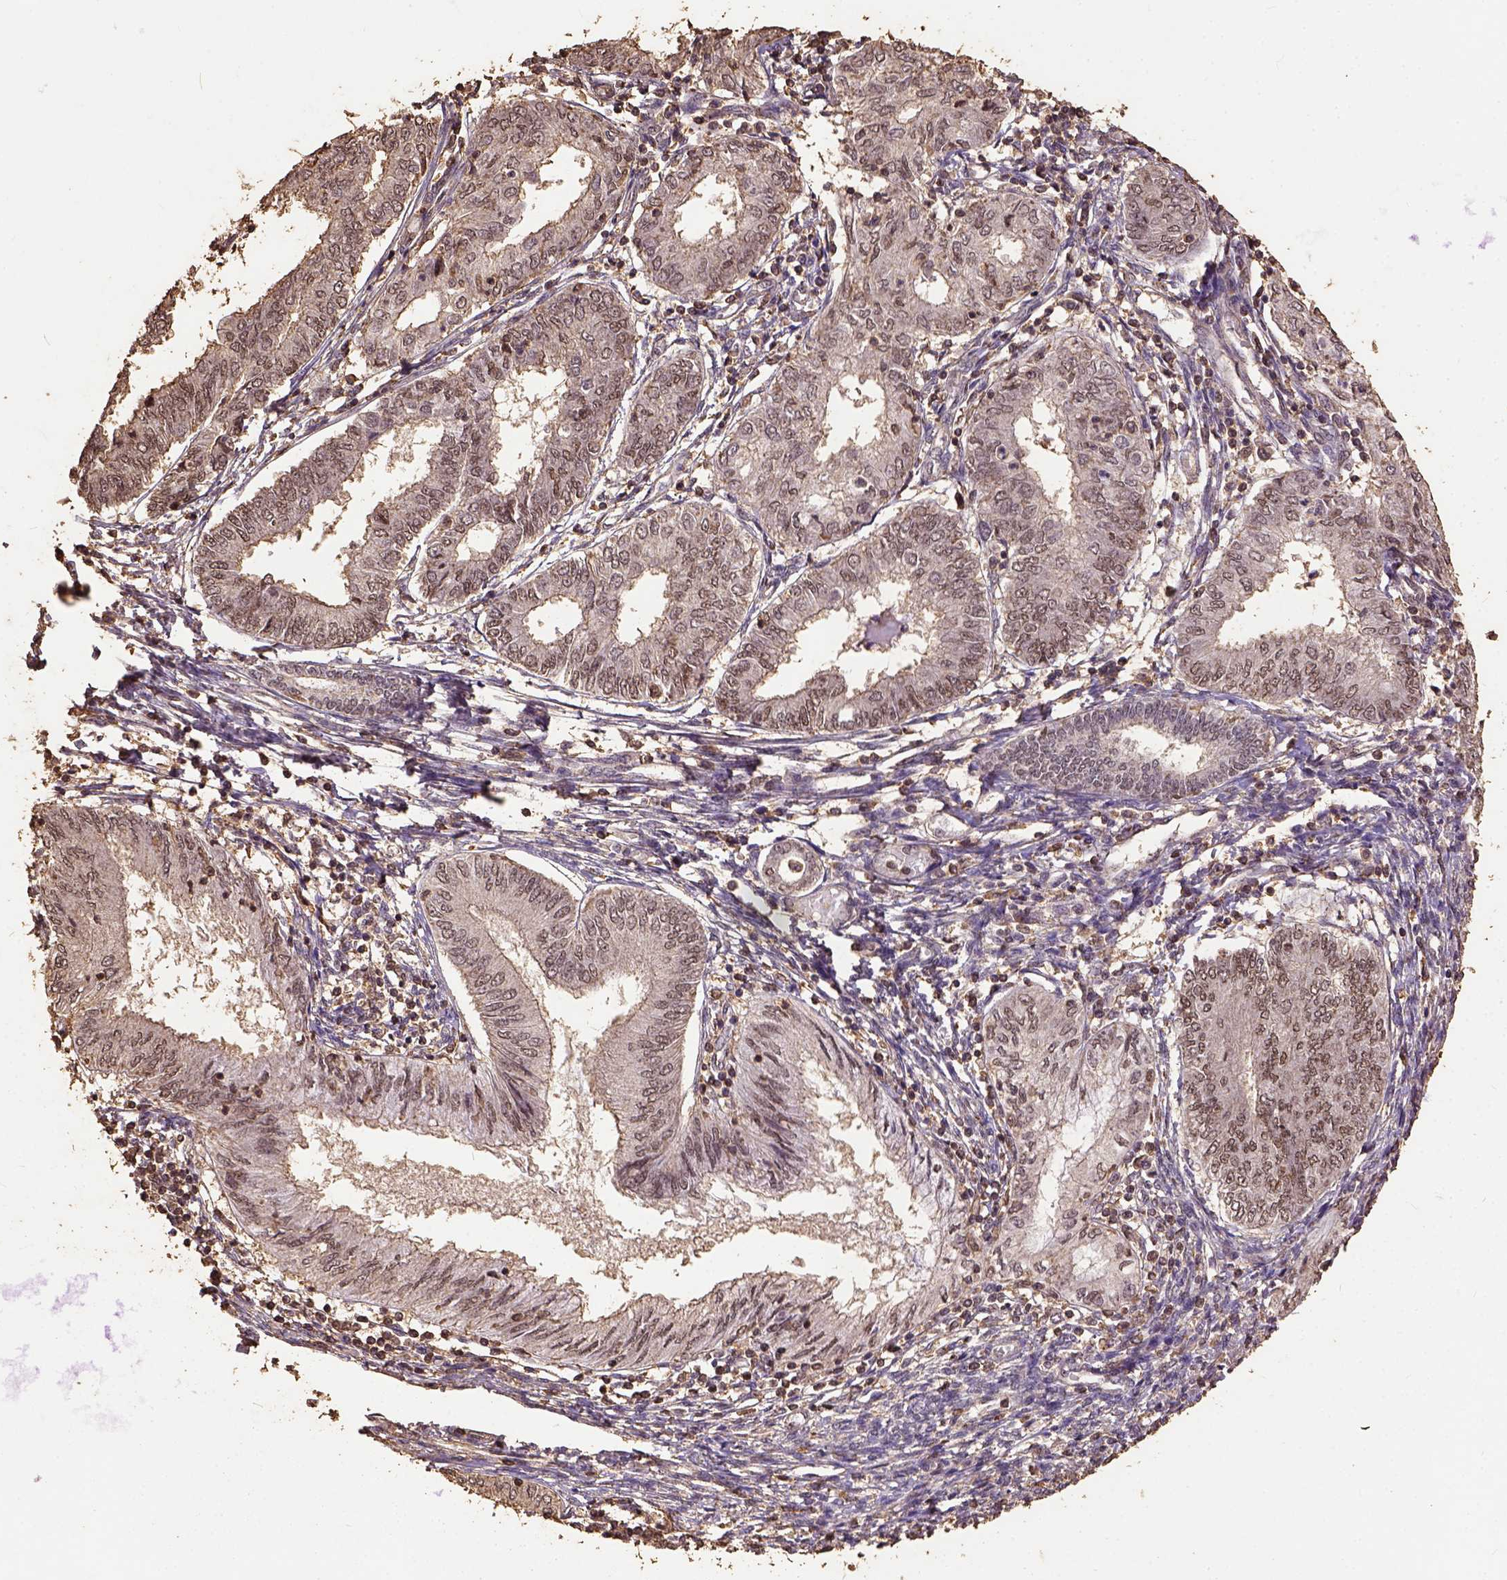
{"staining": {"intensity": "weak", "quantity": ">75%", "location": "nuclear"}, "tissue": "endometrial cancer", "cell_type": "Tumor cells", "image_type": "cancer", "snomed": [{"axis": "morphology", "description": "Adenocarcinoma, NOS"}, {"axis": "topography", "description": "Endometrium"}], "caption": "IHC (DAB) staining of endometrial cancer (adenocarcinoma) displays weak nuclear protein staining in about >75% of tumor cells. IHC stains the protein in brown and the nuclei are stained blue.", "gene": "NACC1", "patient": {"sex": "female", "age": 68}}